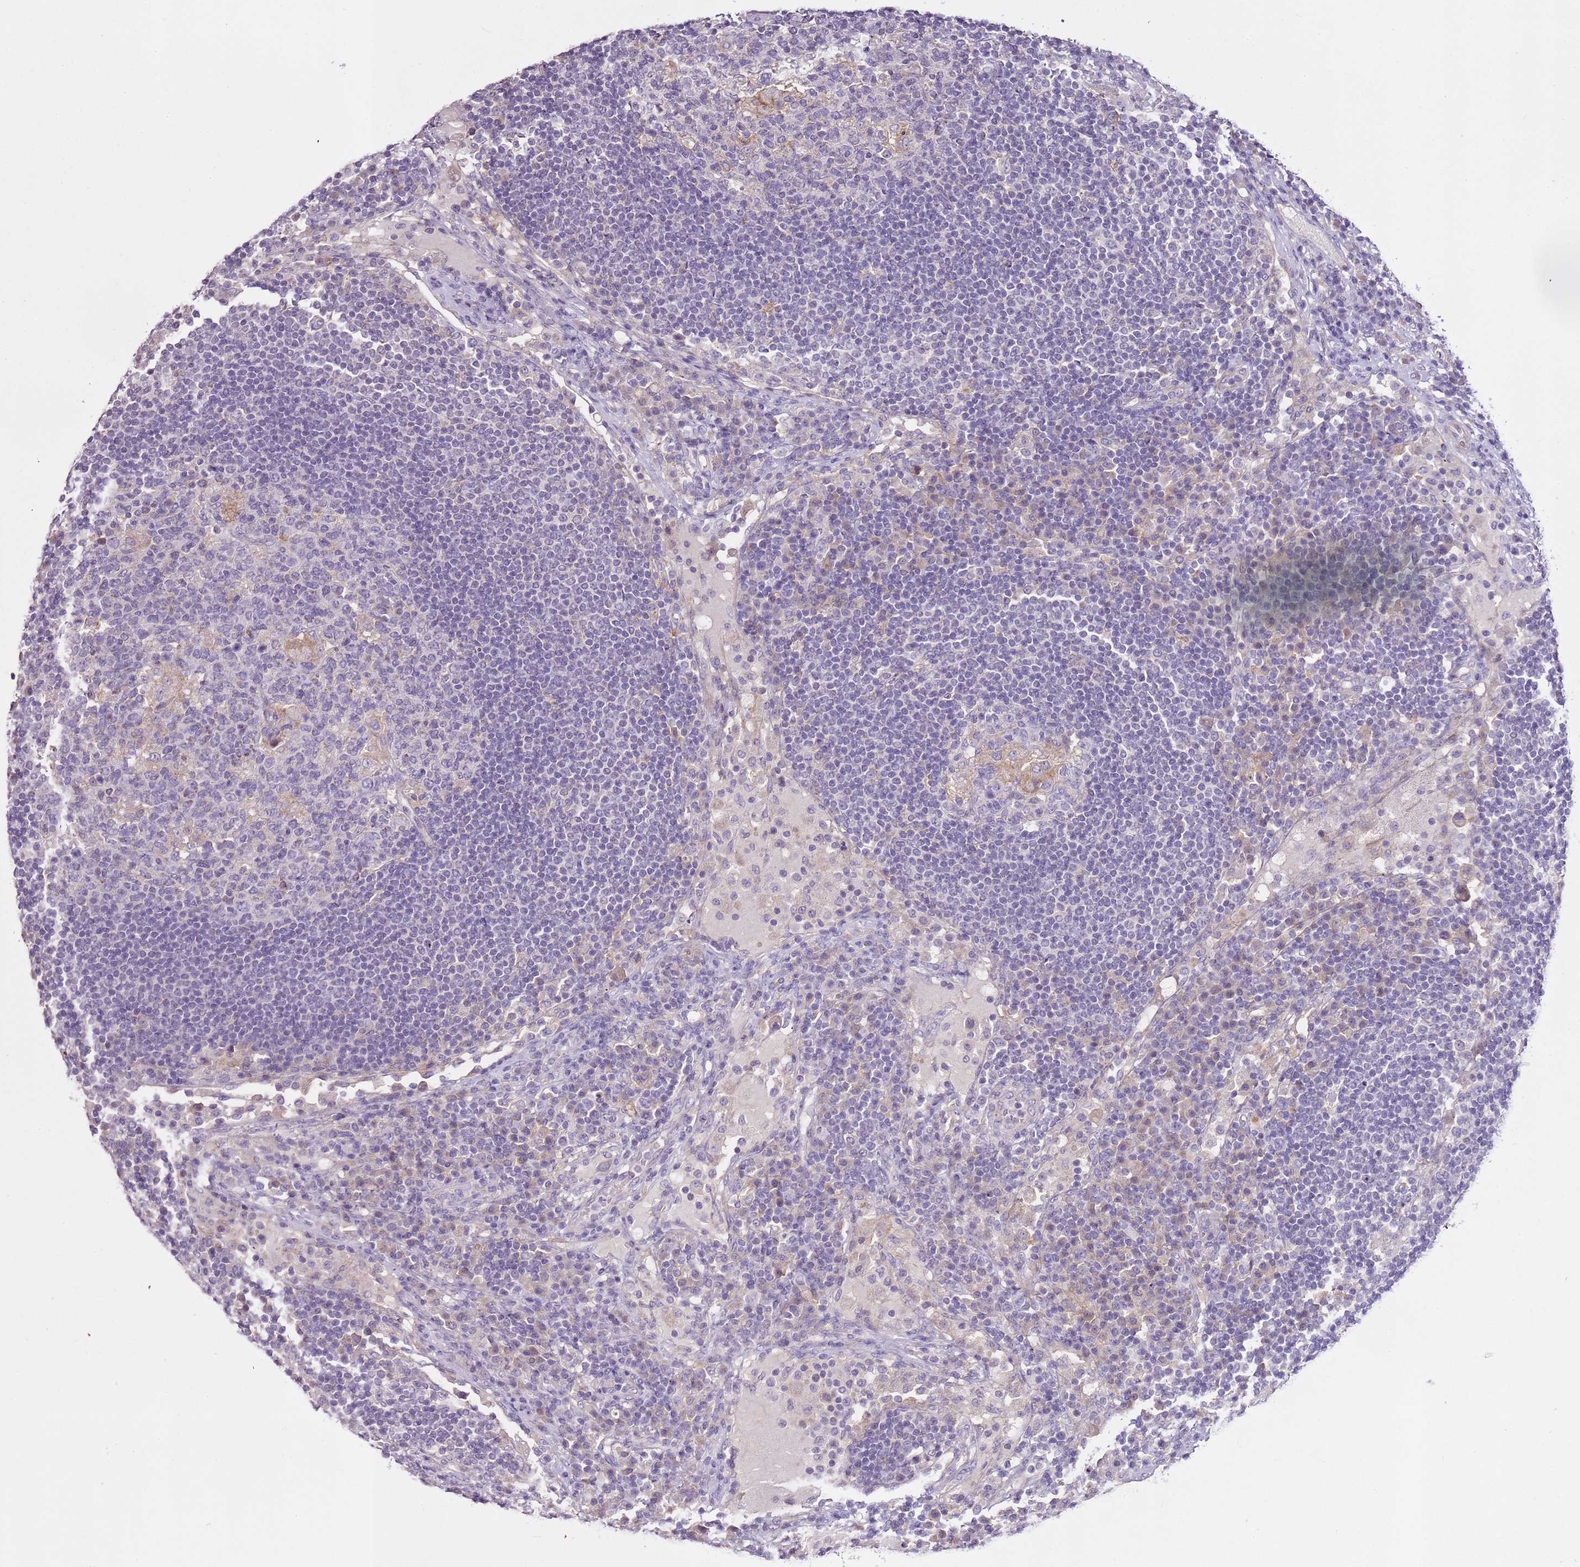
{"staining": {"intensity": "negative", "quantity": "none", "location": "none"}, "tissue": "lymph node", "cell_type": "Germinal center cells", "image_type": "normal", "snomed": [{"axis": "morphology", "description": "Normal tissue, NOS"}, {"axis": "topography", "description": "Lymph node"}], "caption": "Benign lymph node was stained to show a protein in brown. There is no significant staining in germinal center cells. The staining is performed using DAB (3,3'-diaminobenzidine) brown chromogen with nuclei counter-stained in using hematoxylin.", "gene": "CMKLR1", "patient": {"sex": "female", "age": 53}}